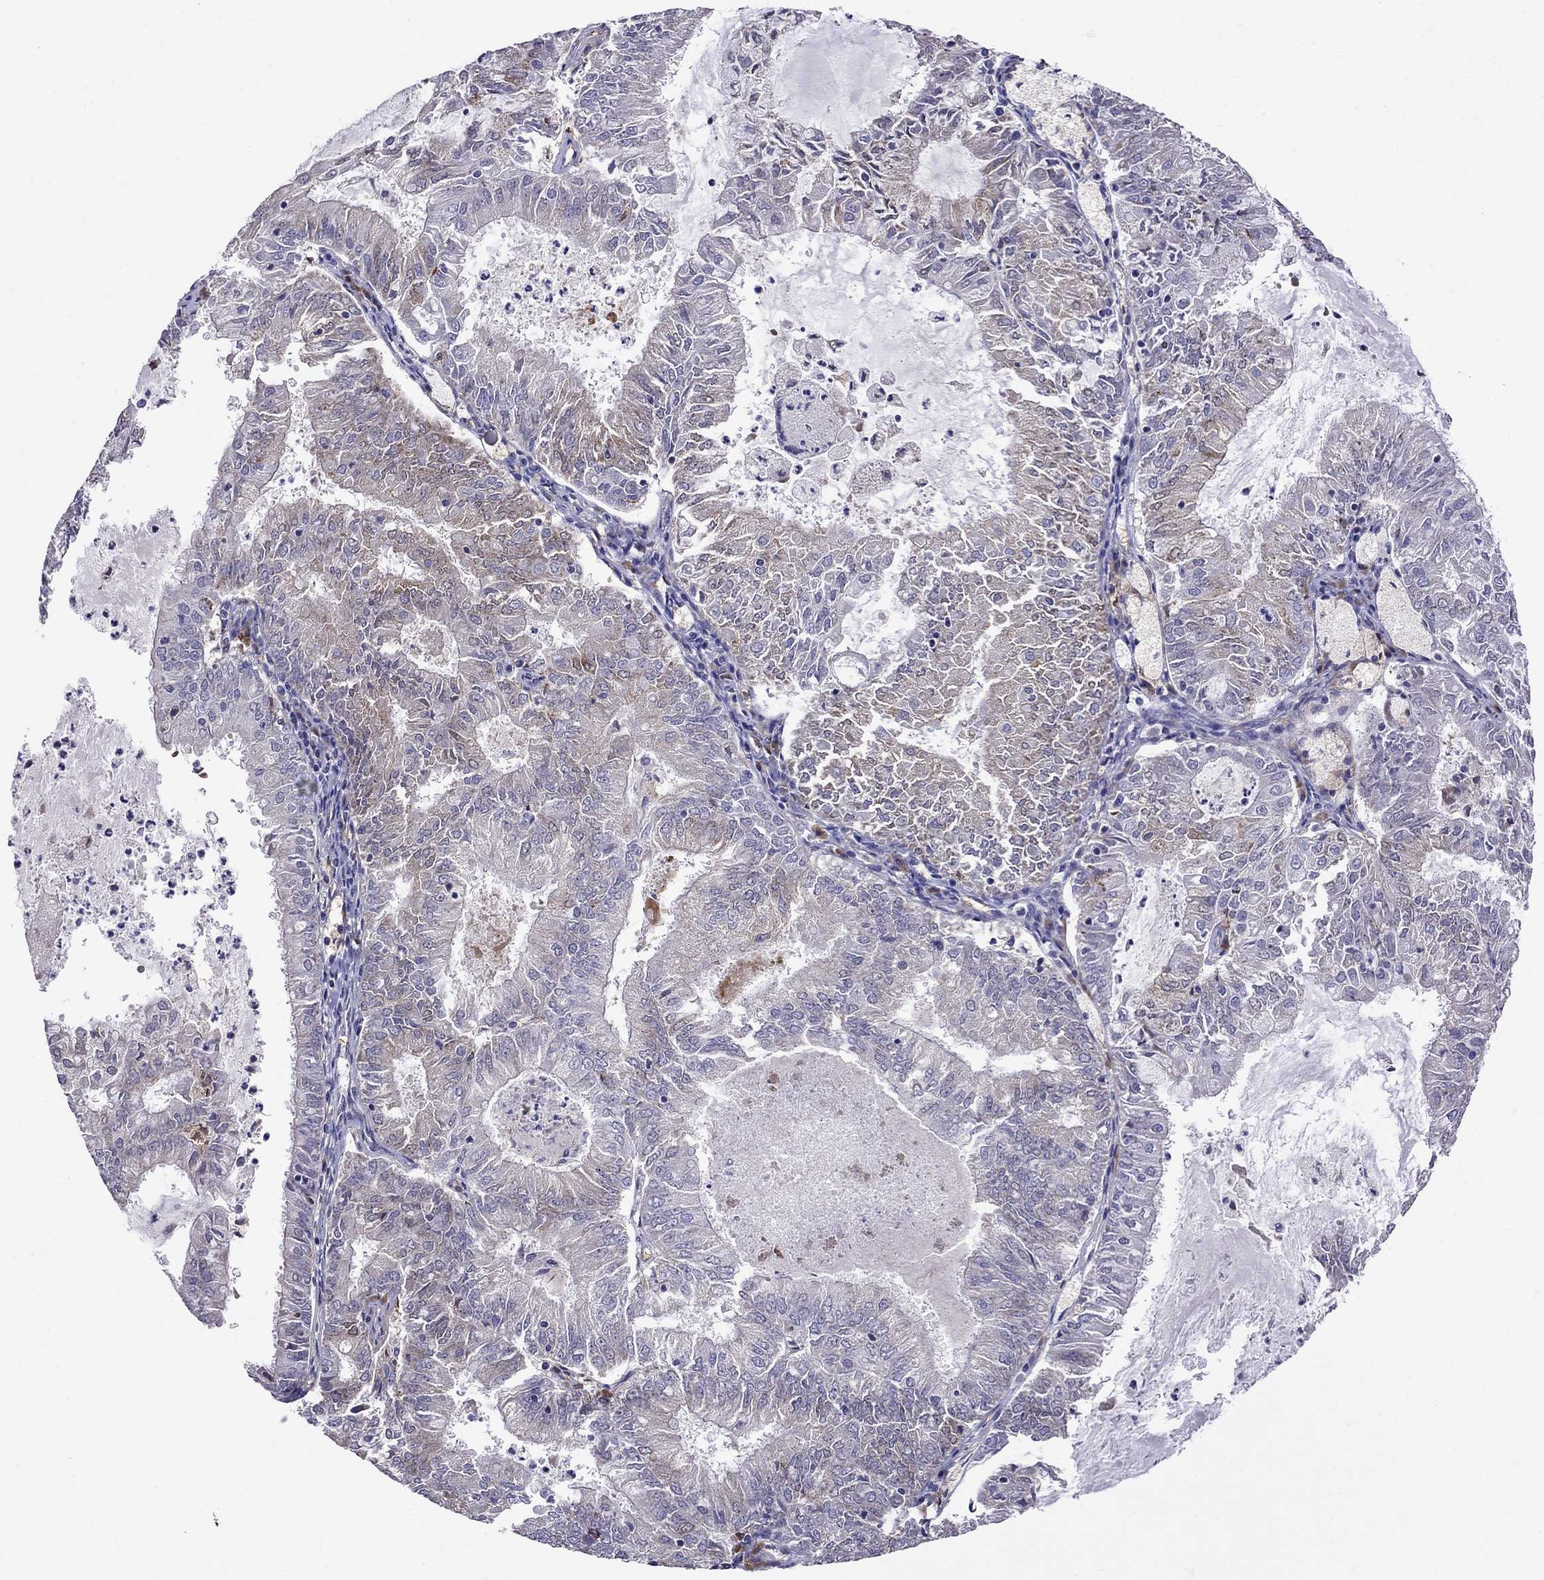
{"staining": {"intensity": "moderate", "quantity": "<25%", "location": "cytoplasmic/membranous"}, "tissue": "endometrial cancer", "cell_type": "Tumor cells", "image_type": "cancer", "snomed": [{"axis": "morphology", "description": "Adenocarcinoma, NOS"}, {"axis": "topography", "description": "Endometrium"}], "caption": "Immunohistochemical staining of endometrial cancer shows moderate cytoplasmic/membranous protein expression in about <25% of tumor cells.", "gene": "ADAM28", "patient": {"sex": "female", "age": 57}}